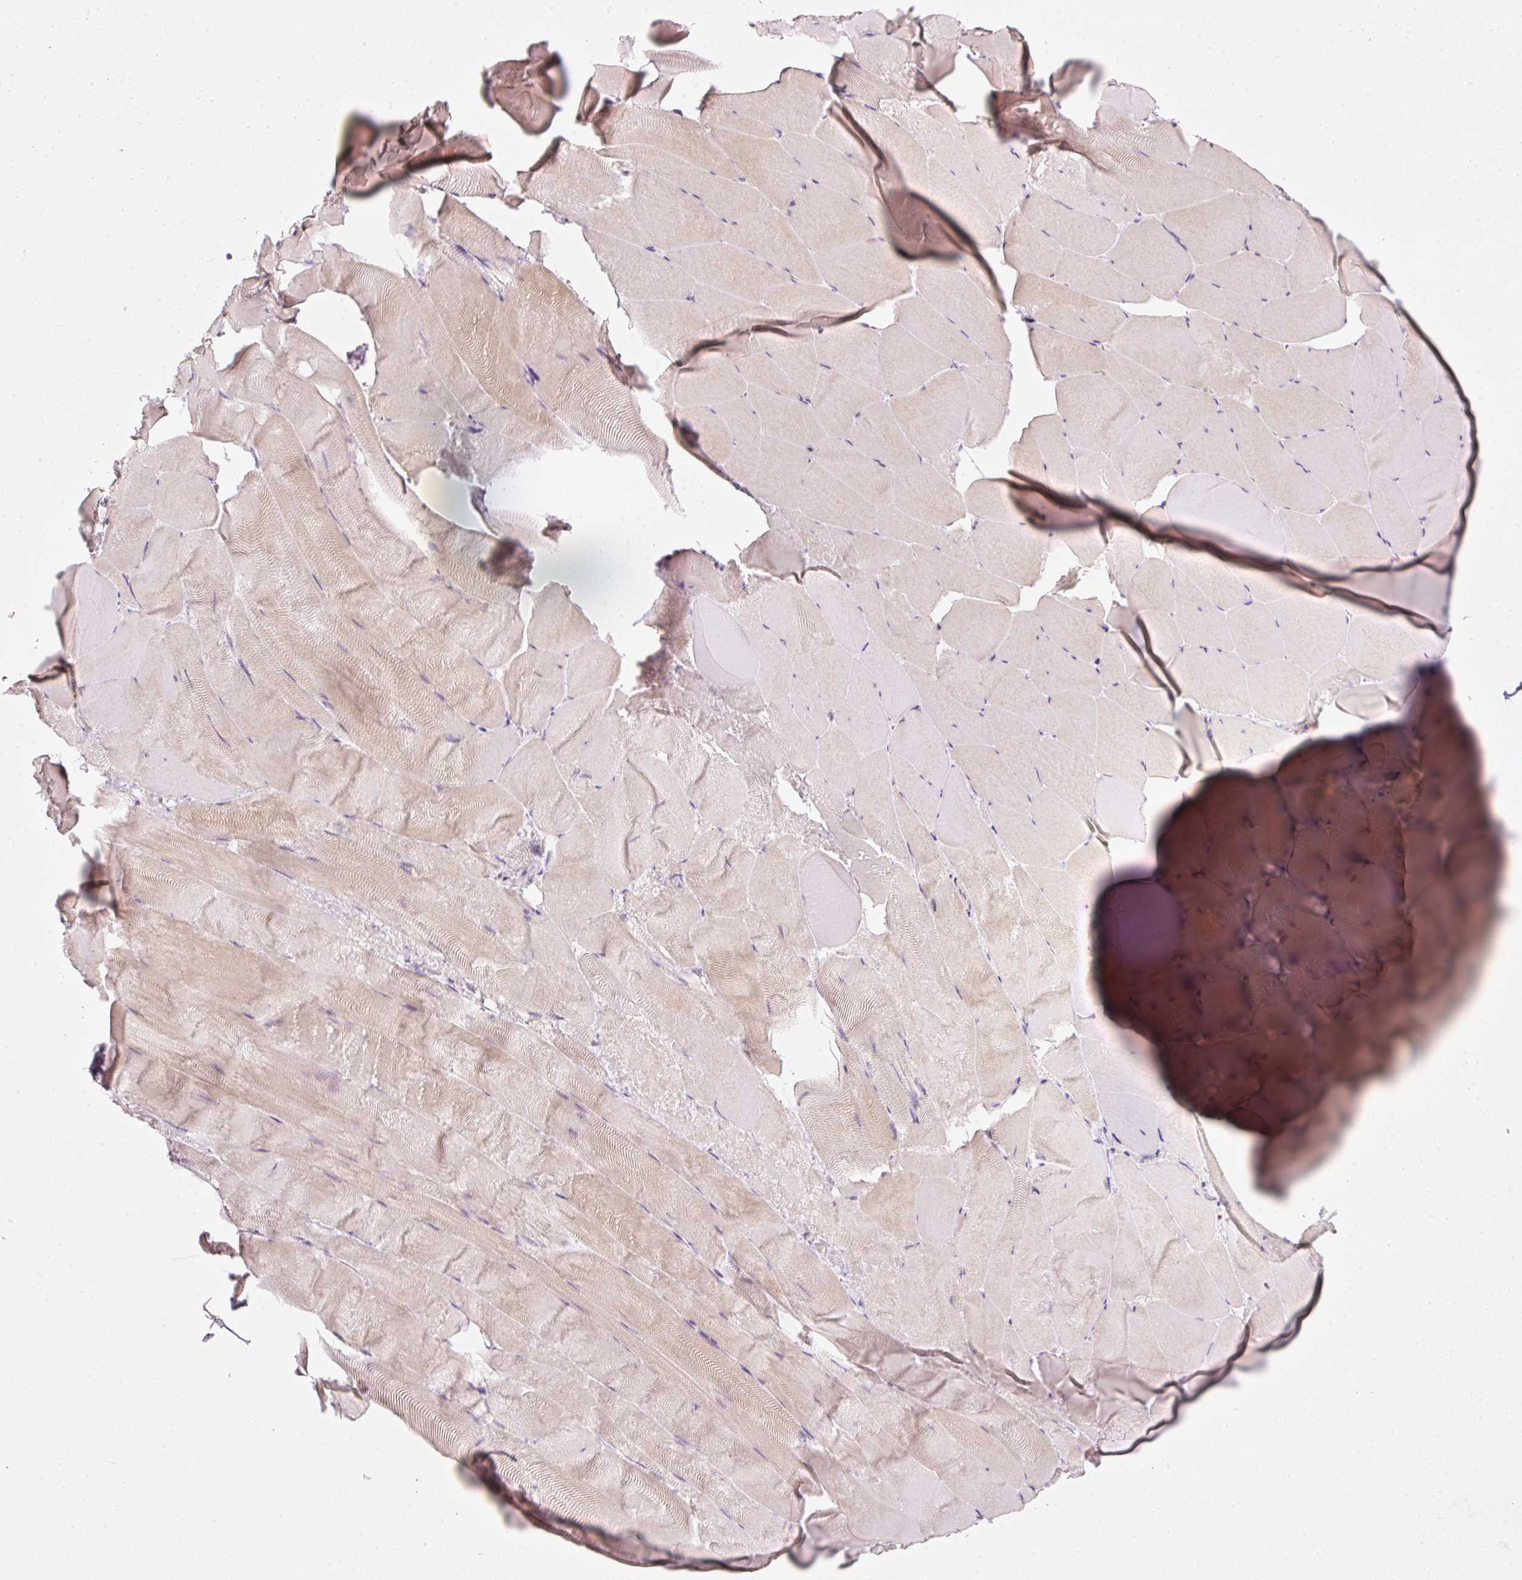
{"staining": {"intensity": "weak", "quantity": "<25%", "location": "cytoplasmic/membranous"}, "tissue": "skeletal muscle", "cell_type": "Myocytes", "image_type": "normal", "snomed": [{"axis": "morphology", "description": "Normal tissue, NOS"}, {"axis": "topography", "description": "Skeletal muscle"}], "caption": "Immunohistochemistry of unremarkable skeletal muscle exhibits no staining in myocytes.", "gene": "DUT", "patient": {"sex": "female", "age": 64}}